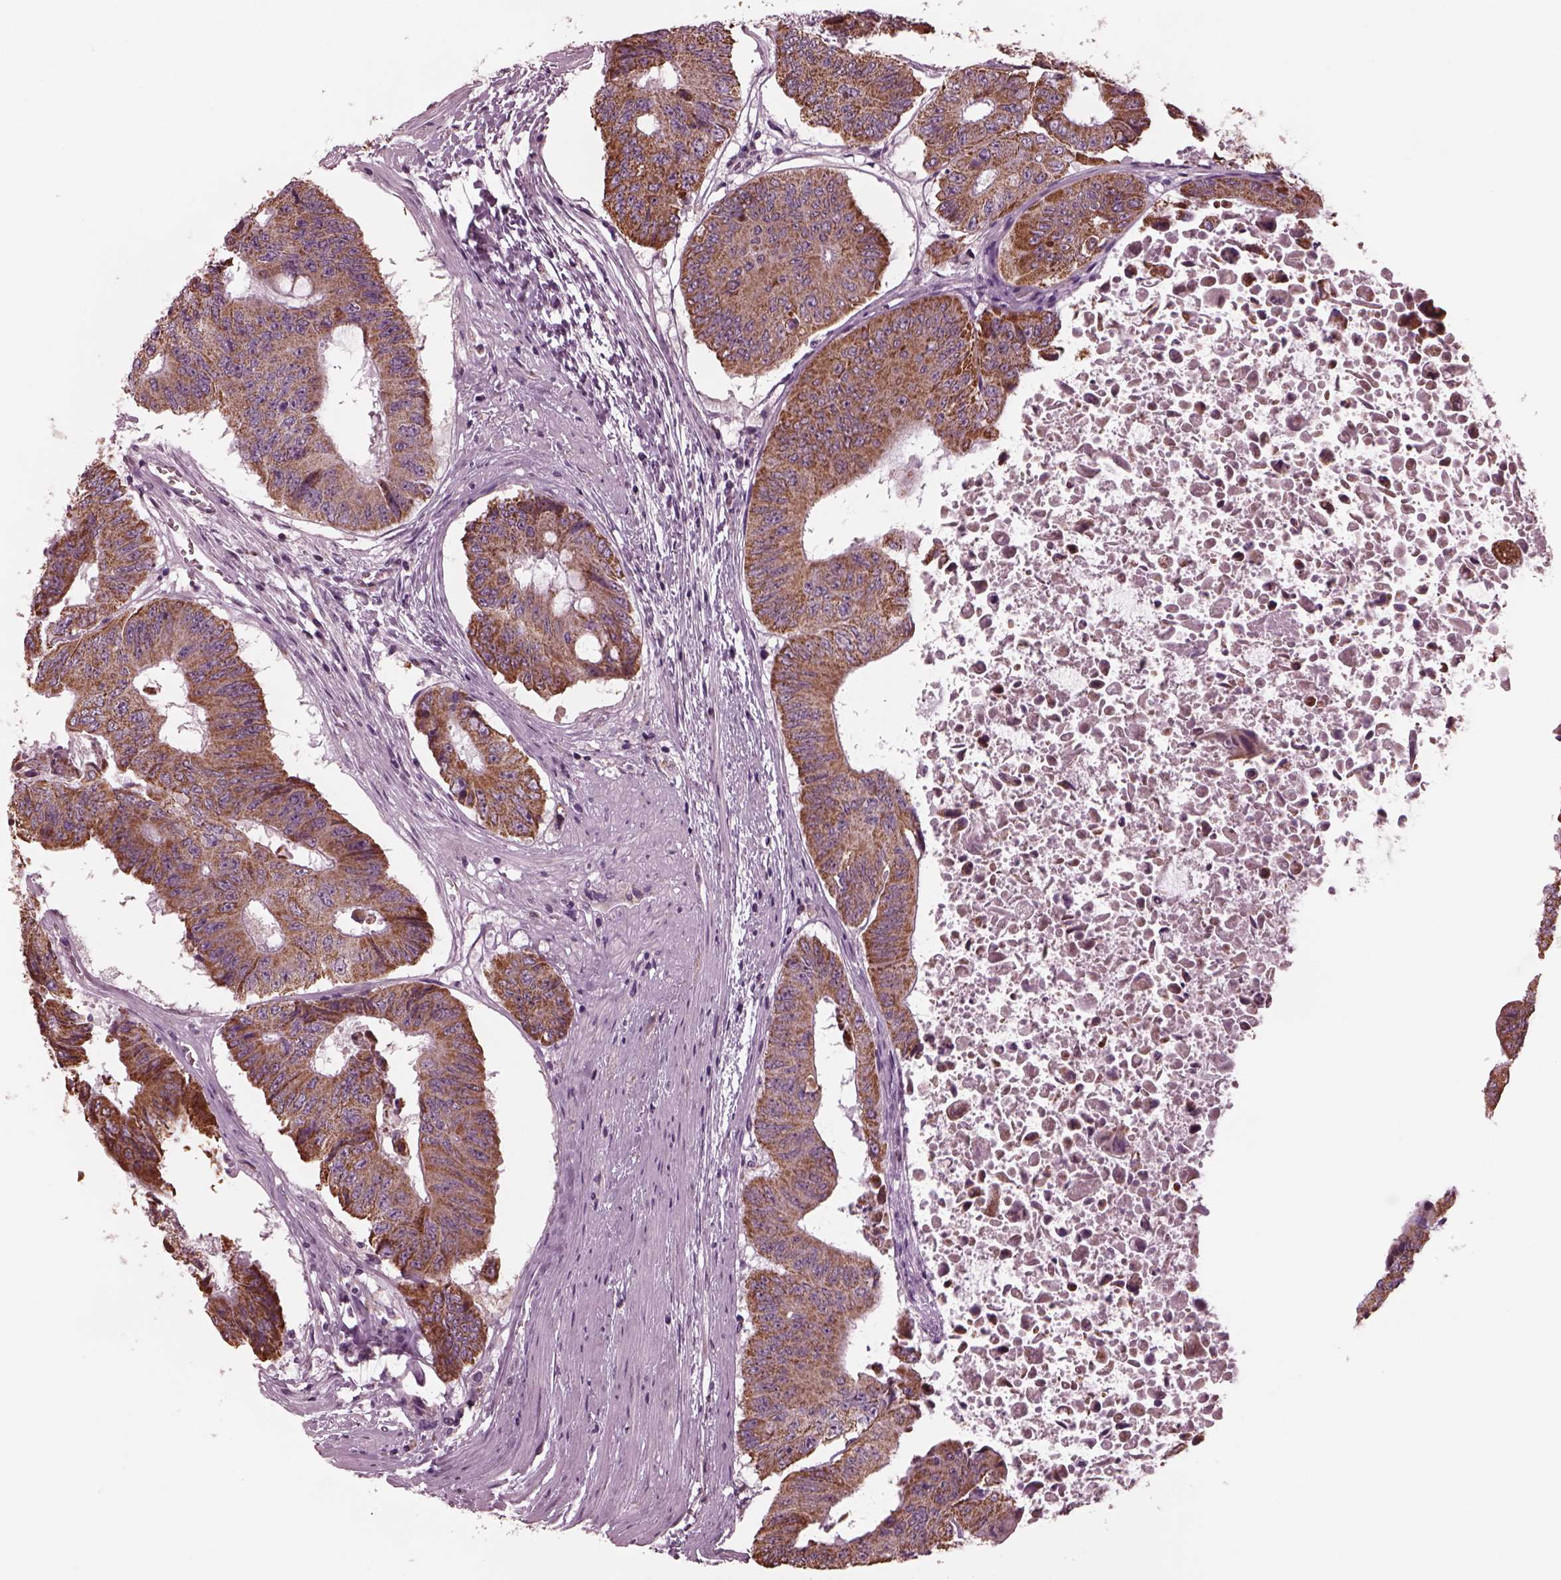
{"staining": {"intensity": "strong", "quantity": ">75%", "location": "cytoplasmic/membranous"}, "tissue": "colorectal cancer", "cell_type": "Tumor cells", "image_type": "cancer", "snomed": [{"axis": "morphology", "description": "Adenocarcinoma, NOS"}, {"axis": "topography", "description": "Rectum"}], "caption": "This is a micrograph of immunohistochemistry staining of colorectal cancer (adenocarcinoma), which shows strong positivity in the cytoplasmic/membranous of tumor cells.", "gene": "CELSR3", "patient": {"sex": "male", "age": 59}}